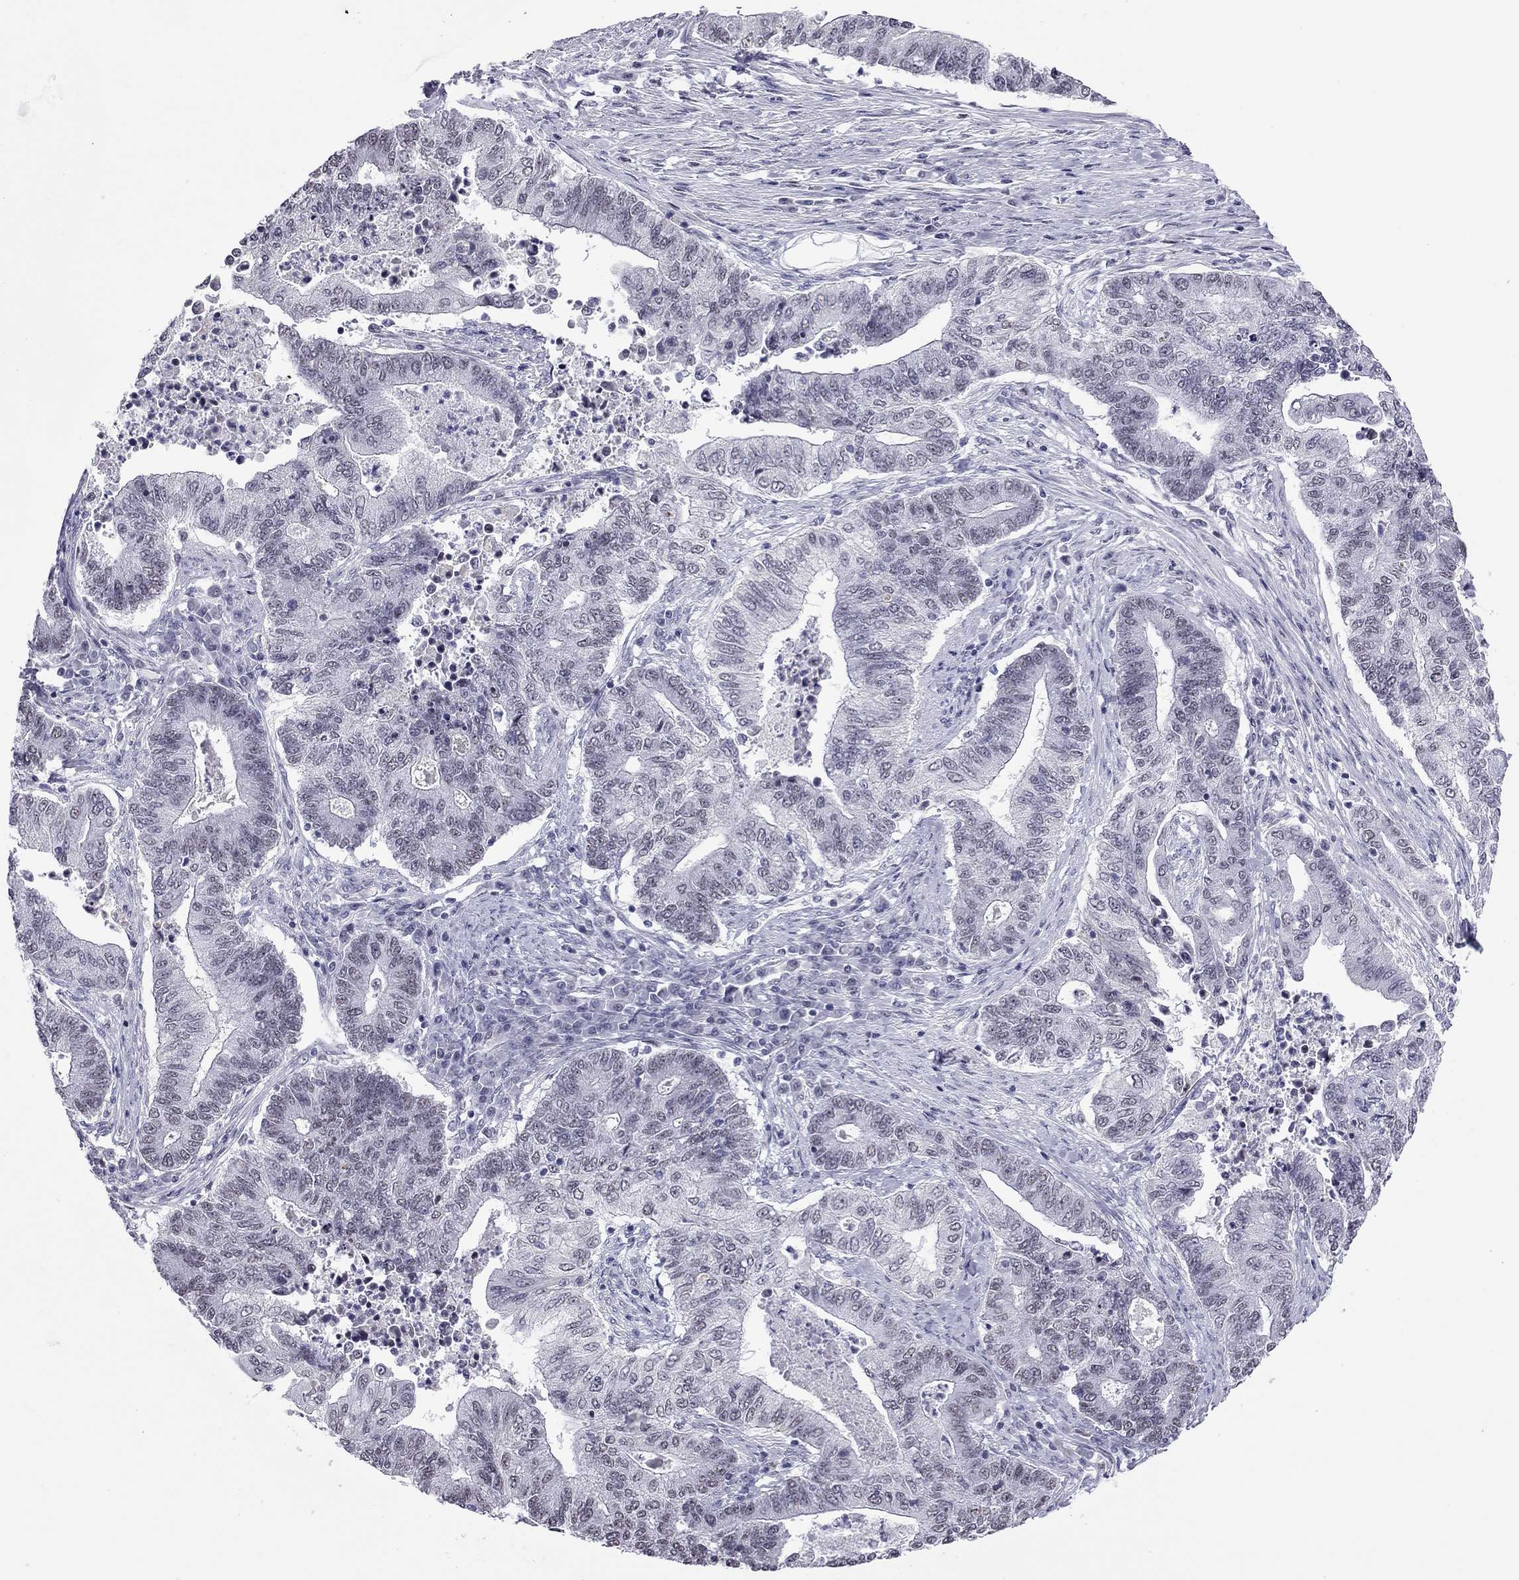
{"staining": {"intensity": "negative", "quantity": "none", "location": "none"}, "tissue": "endometrial cancer", "cell_type": "Tumor cells", "image_type": "cancer", "snomed": [{"axis": "morphology", "description": "Adenocarcinoma, NOS"}, {"axis": "topography", "description": "Uterus"}, {"axis": "topography", "description": "Endometrium"}], "caption": "A high-resolution image shows immunohistochemistry staining of endometrial cancer (adenocarcinoma), which shows no significant staining in tumor cells.", "gene": "PPP1R3A", "patient": {"sex": "female", "age": 54}}